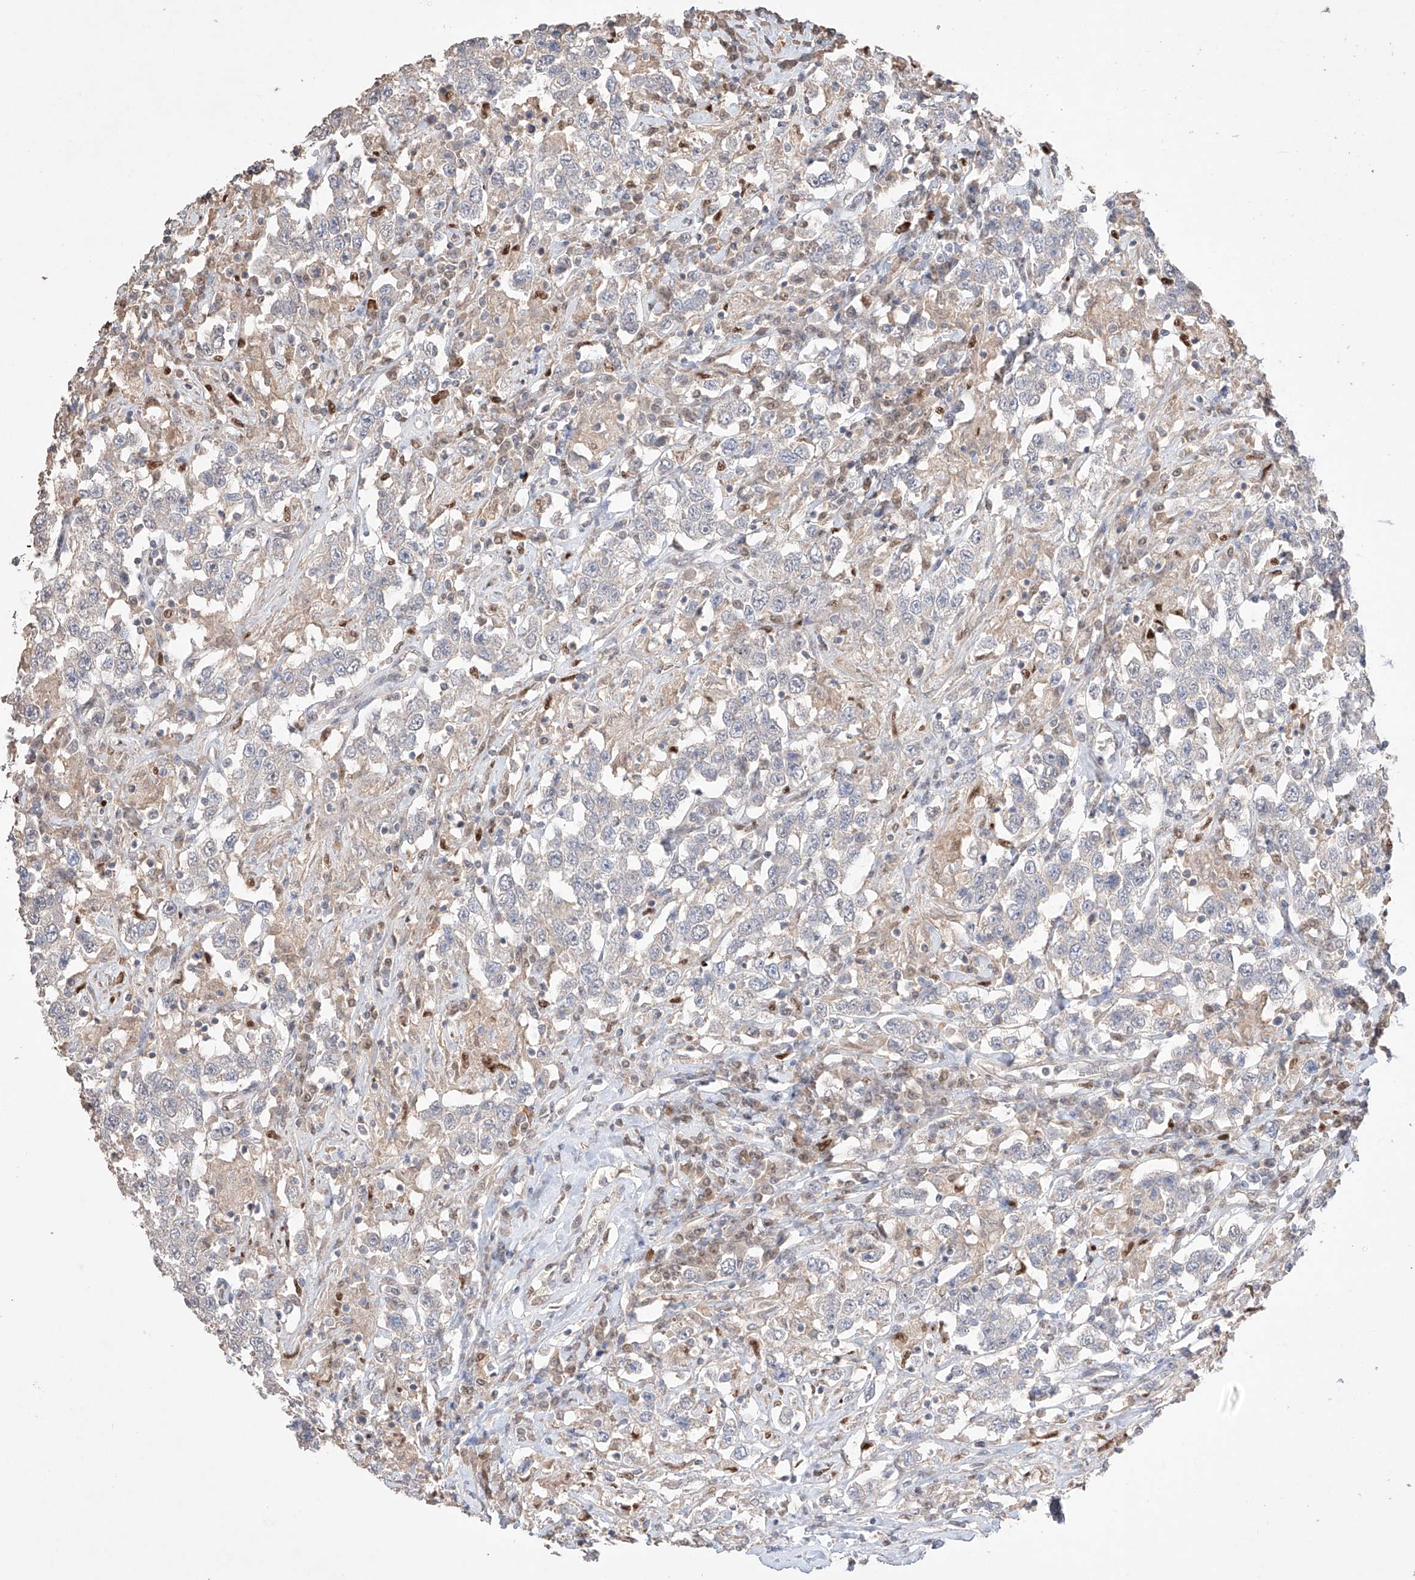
{"staining": {"intensity": "negative", "quantity": "none", "location": "none"}, "tissue": "testis cancer", "cell_type": "Tumor cells", "image_type": "cancer", "snomed": [{"axis": "morphology", "description": "Seminoma, NOS"}, {"axis": "topography", "description": "Testis"}], "caption": "Immunohistochemistry (IHC) photomicrograph of neoplastic tissue: human seminoma (testis) stained with DAB (3,3'-diaminobenzidine) demonstrates no significant protein positivity in tumor cells.", "gene": "APIP", "patient": {"sex": "male", "age": 41}}